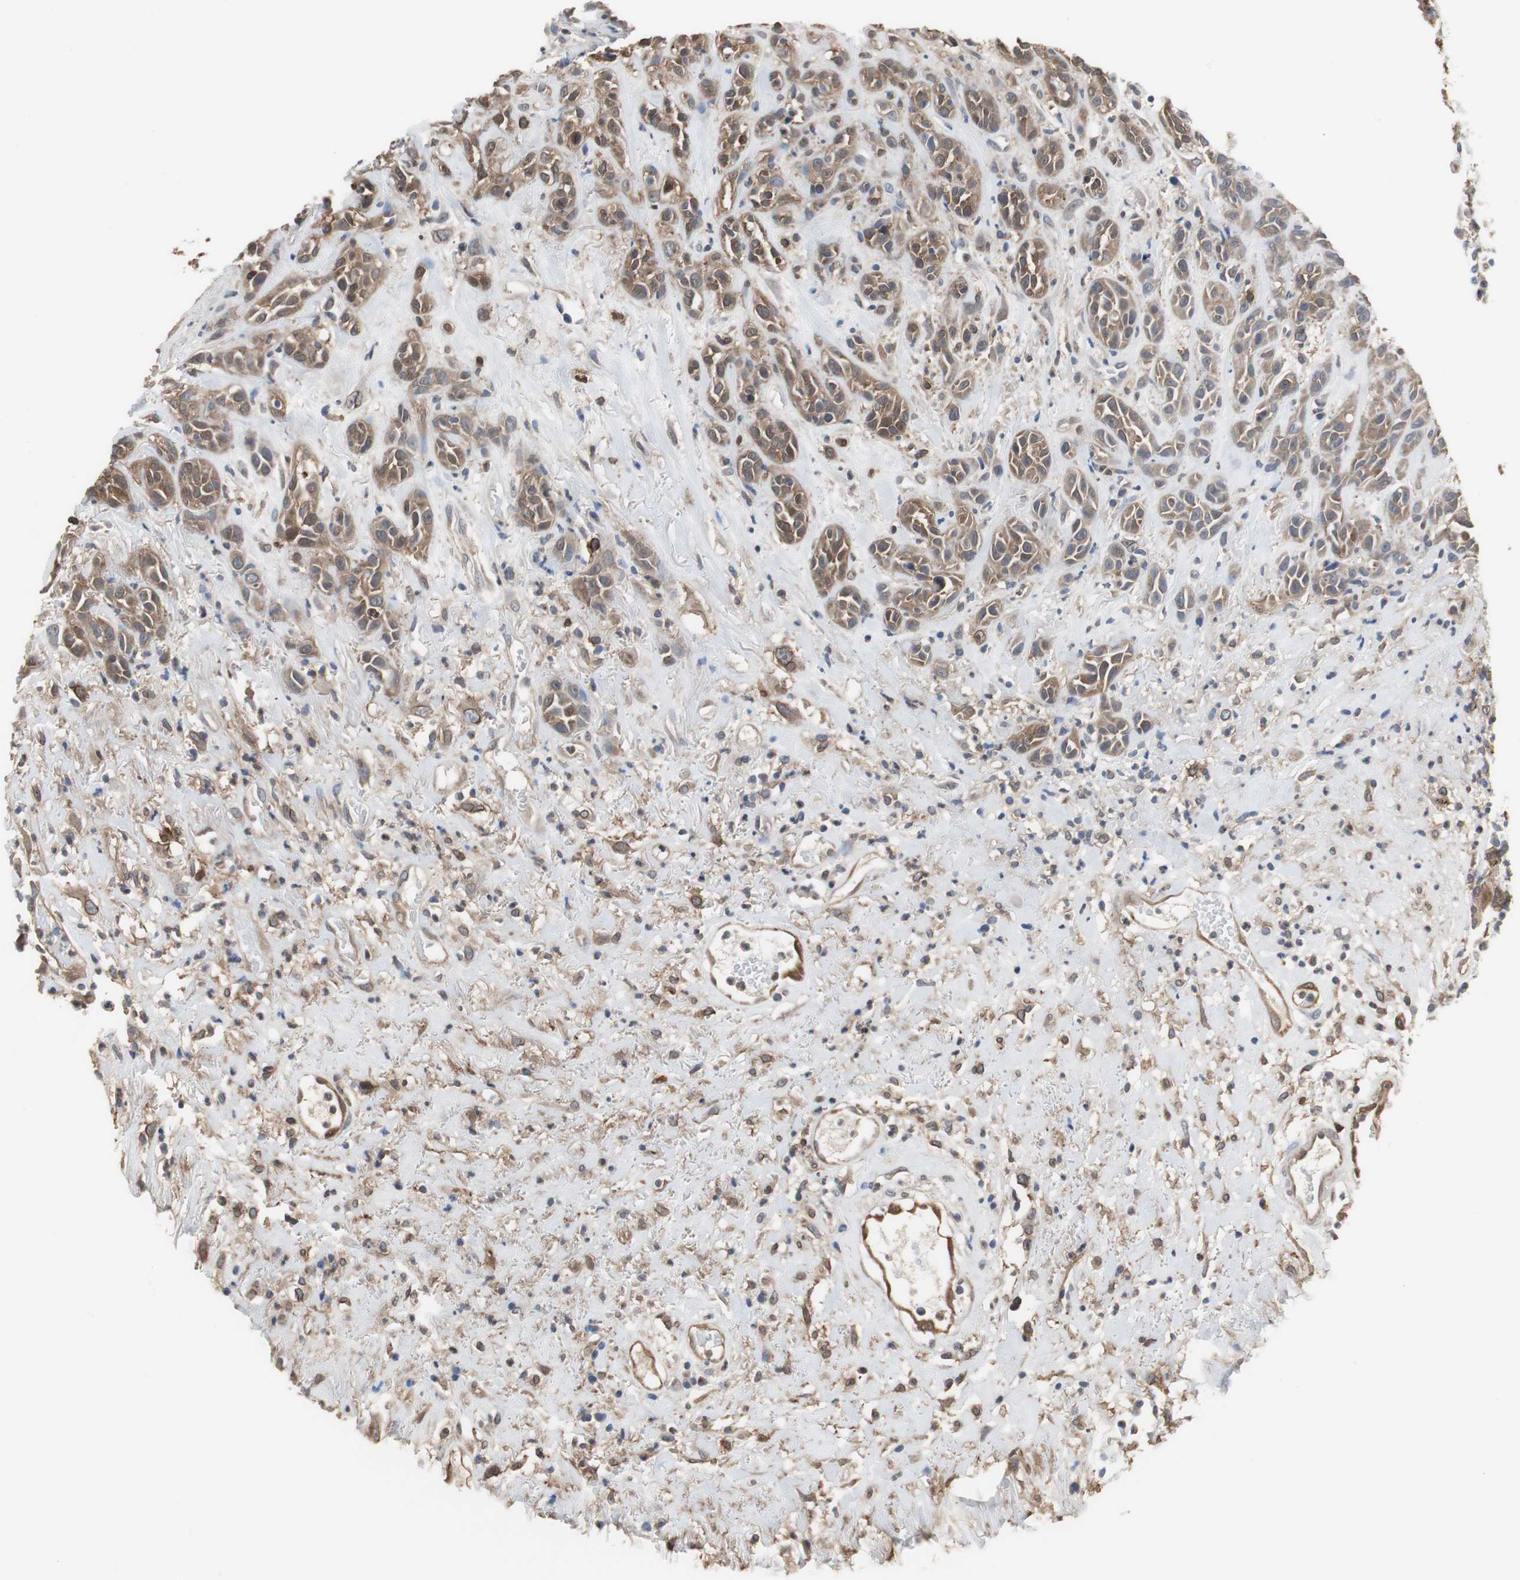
{"staining": {"intensity": "moderate", "quantity": ">75%", "location": "cytoplasmic/membranous"}, "tissue": "head and neck cancer", "cell_type": "Tumor cells", "image_type": "cancer", "snomed": [{"axis": "morphology", "description": "Squamous cell carcinoma, NOS"}, {"axis": "topography", "description": "Head-Neck"}], "caption": "Human head and neck squamous cell carcinoma stained with a brown dye shows moderate cytoplasmic/membranous positive expression in about >75% of tumor cells.", "gene": "ANXA4", "patient": {"sex": "male", "age": 62}}